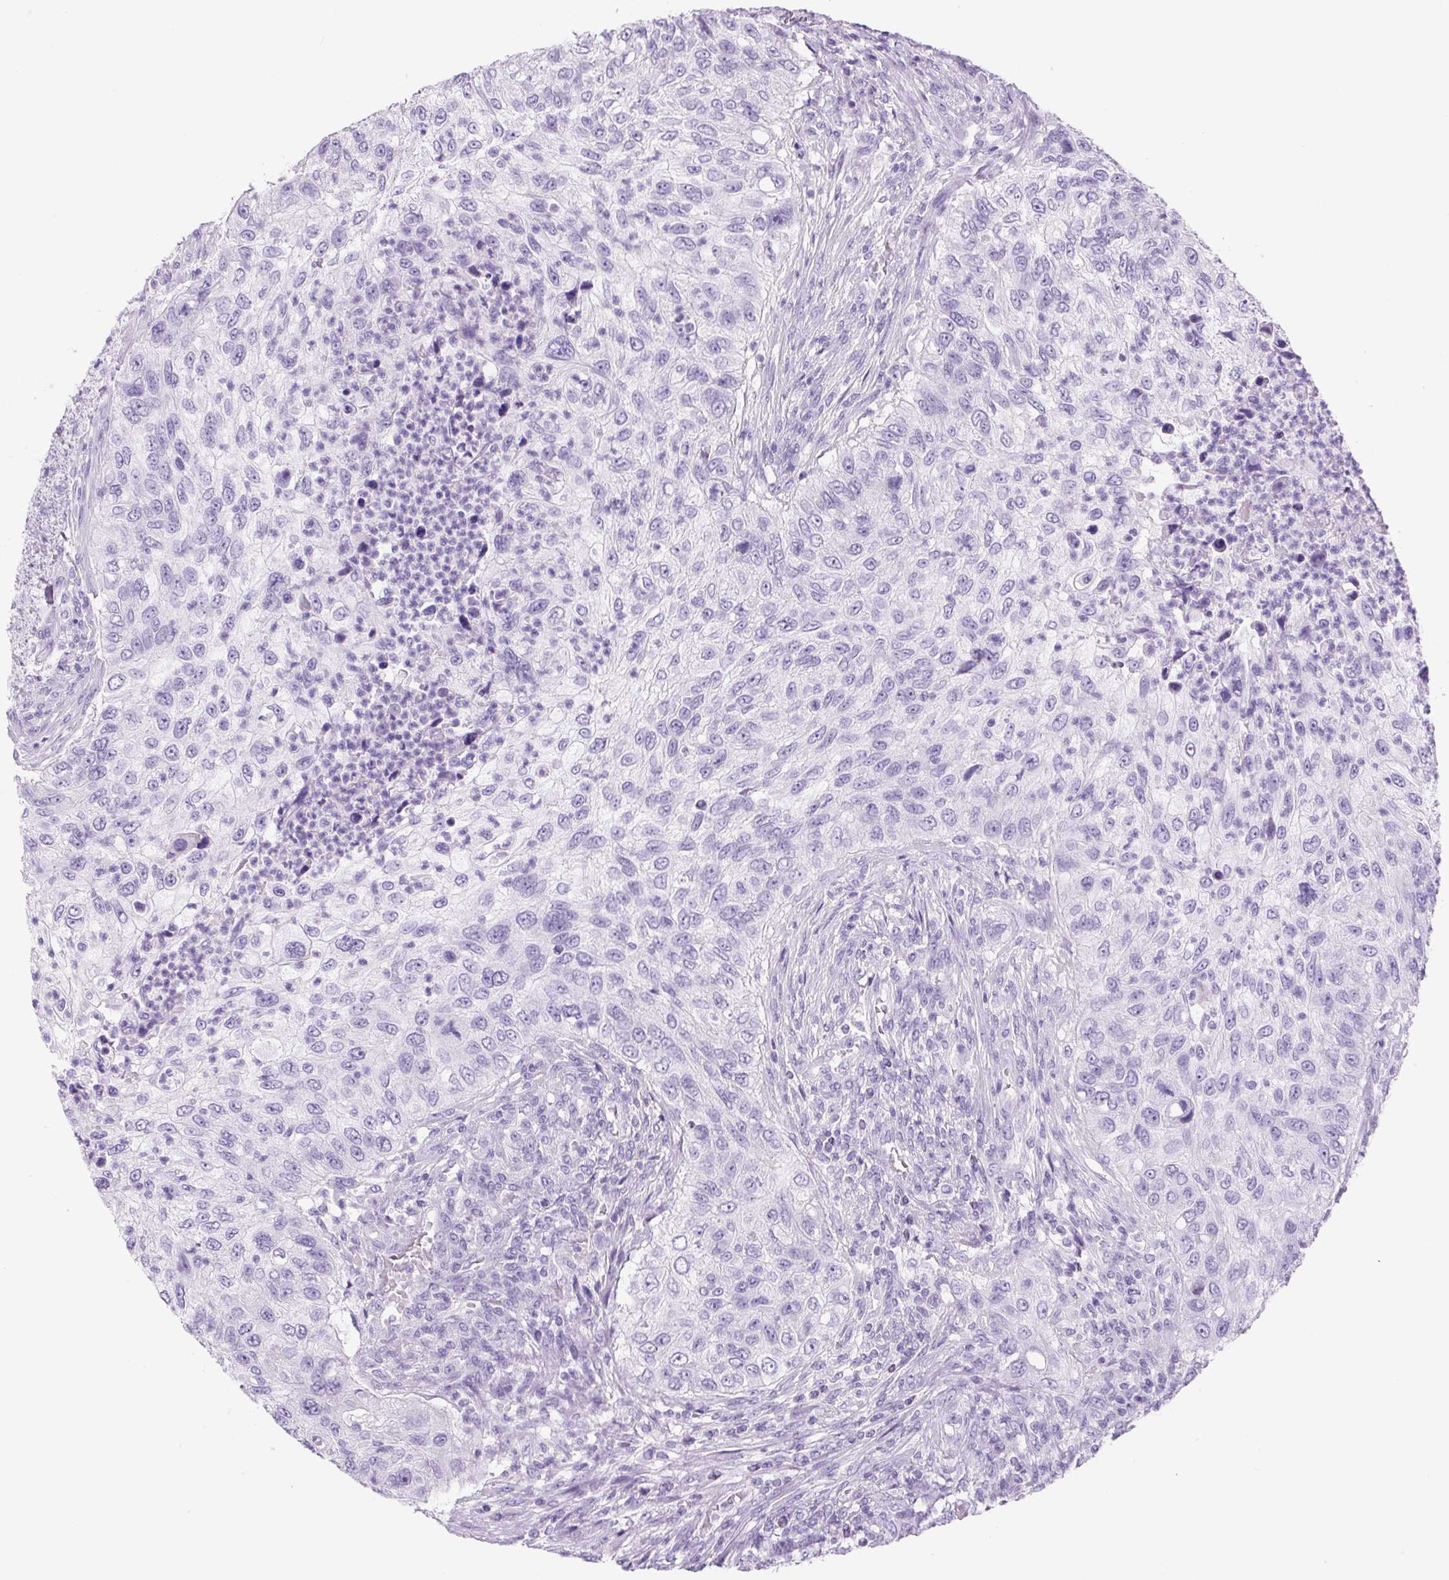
{"staining": {"intensity": "negative", "quantity": "none", "location": "none"}, "tissue": "urothelial cancer", "cell_type": "Tumor cells", "image_type": "cancer", "snomed": [{"axis": "morphology", "description": "Urothelial carcinoma, High grade"}, {"axis": "topography", "description": "Urinary bladder"}], "caption": "Protein analysis of urothelial carcinoma (high-grade) demonstrates no significant staining in tumor cells.", "gene": "PRRT1", "patient": {"sex": "female", "age": 60}}